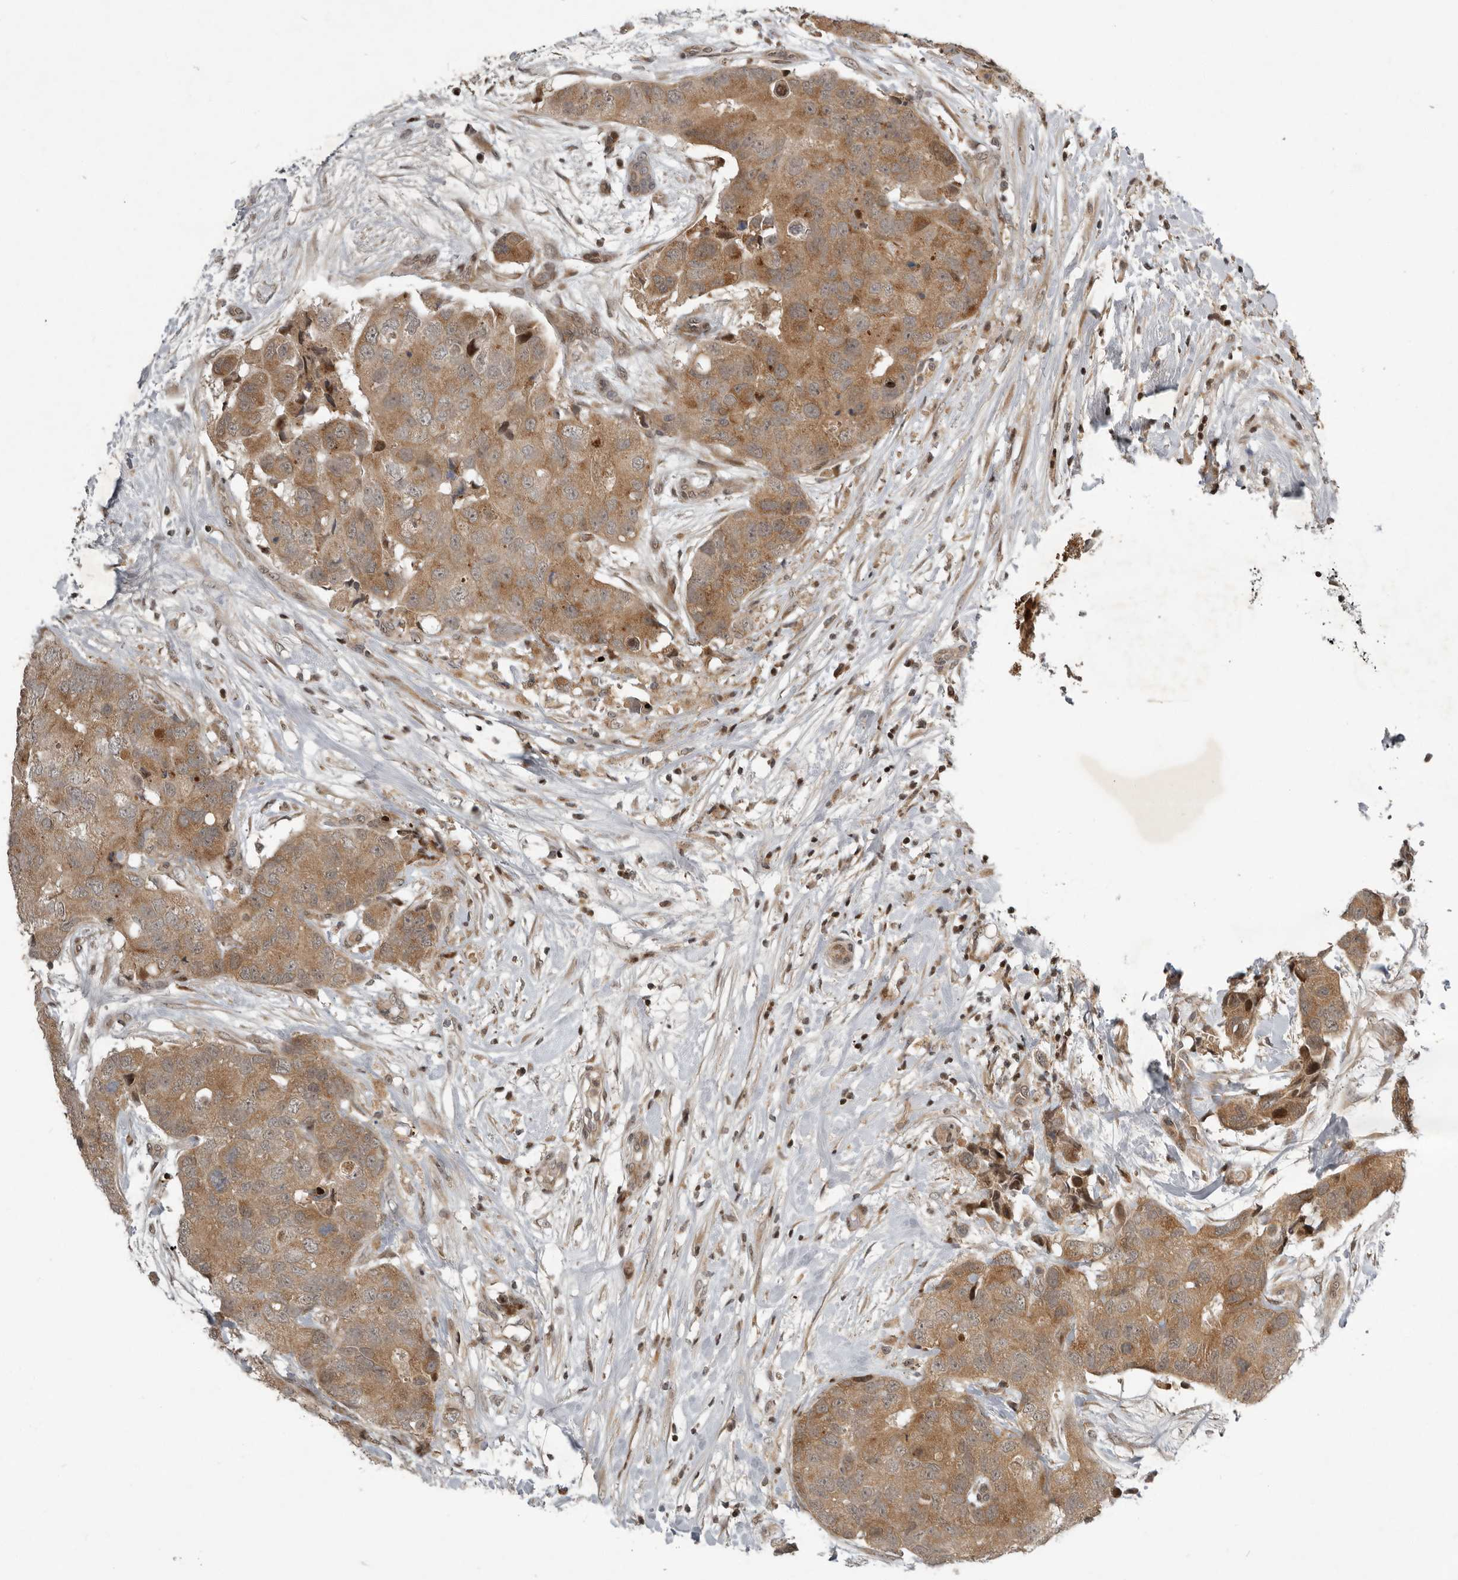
{"staining": {"intensity": "moderate", "quantity": ">75%", "location": "cytoplasmic/membranous"}, "tissue": "breast cancer", "cell_type": "Tumor cells", "image_type": "cancer", "snomed": [{"axis": "morphology", "description": "Duct carcinoma"}, {"axis": "topography", "description": "Breast"}], "caption": "This micrograph displays immunohistochemistry (IHC) staining of breast cancer, with medium moderate cytoplasmic/membranous positivity in about >75% of tumor cells.", "gene": "RABIF", "patient": {"sex": "female", "age": 62}}